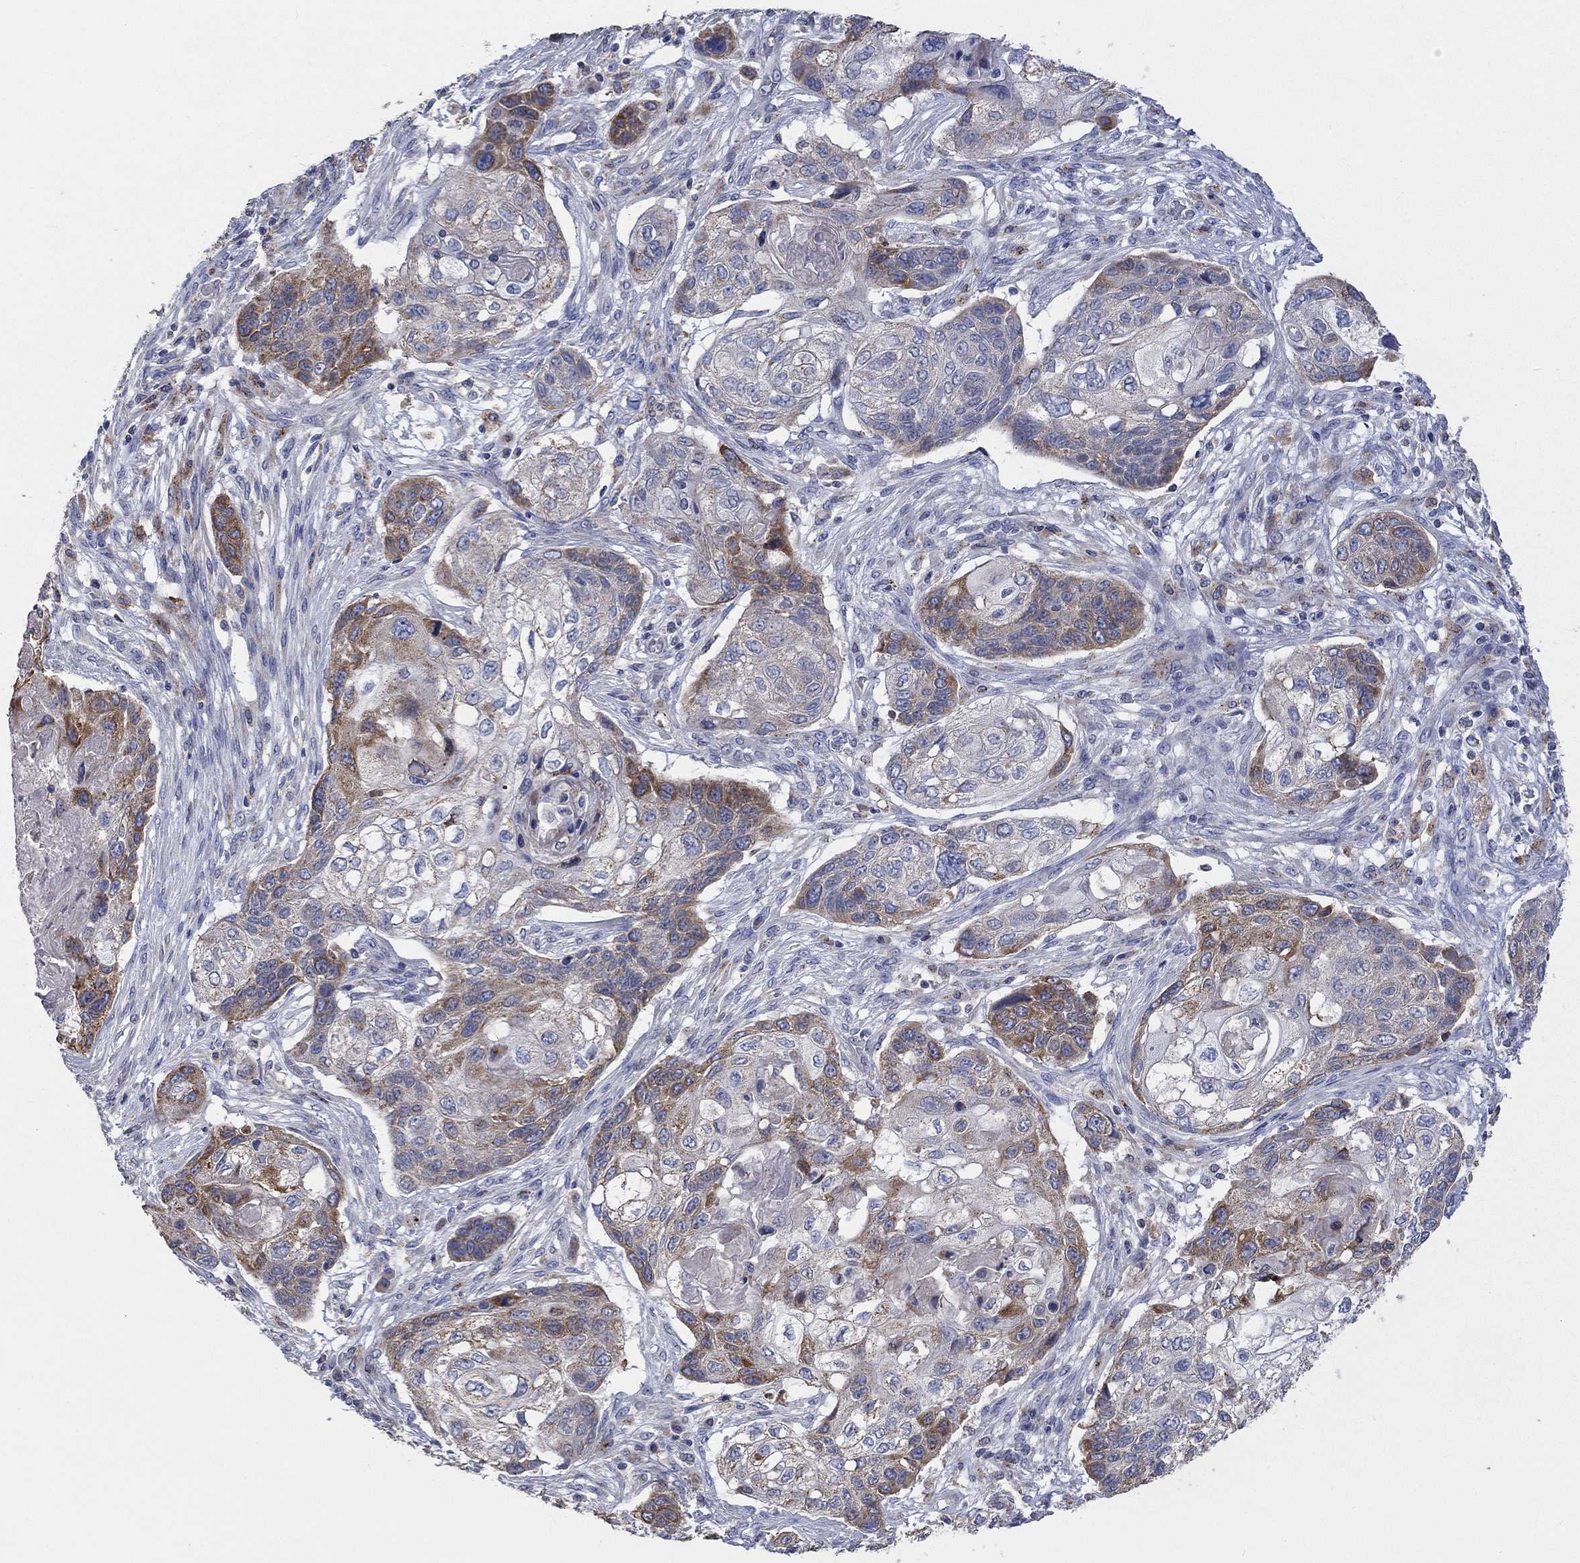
{"staining": {"intensity": "moderate", "quantity": "<25%", "location": "cytoplasmic/membranous"}, "tissue": "lung cancer", "cell_type": "Tumor cells", "image_type": "cancer", "snomed": [{"axis": "morphology", "description": "Normal tissue, NOS"}, {"axis": "morphology", "description": "Squamous cell carcinoma, NOS"}, {"axis": "topography", "description": "Bronchus"}, {"axis": "topography", "description": "Lung"}], "caption": "Lung cancer (squamous cell carcinoma) was stained to show a protein in brown. There is low levels of moderate cytoplasmic/membranous positivity in approximately <25% of tumor cells.", "gene": "UGT8", "patient": {"sex": "male", "age": 69}}